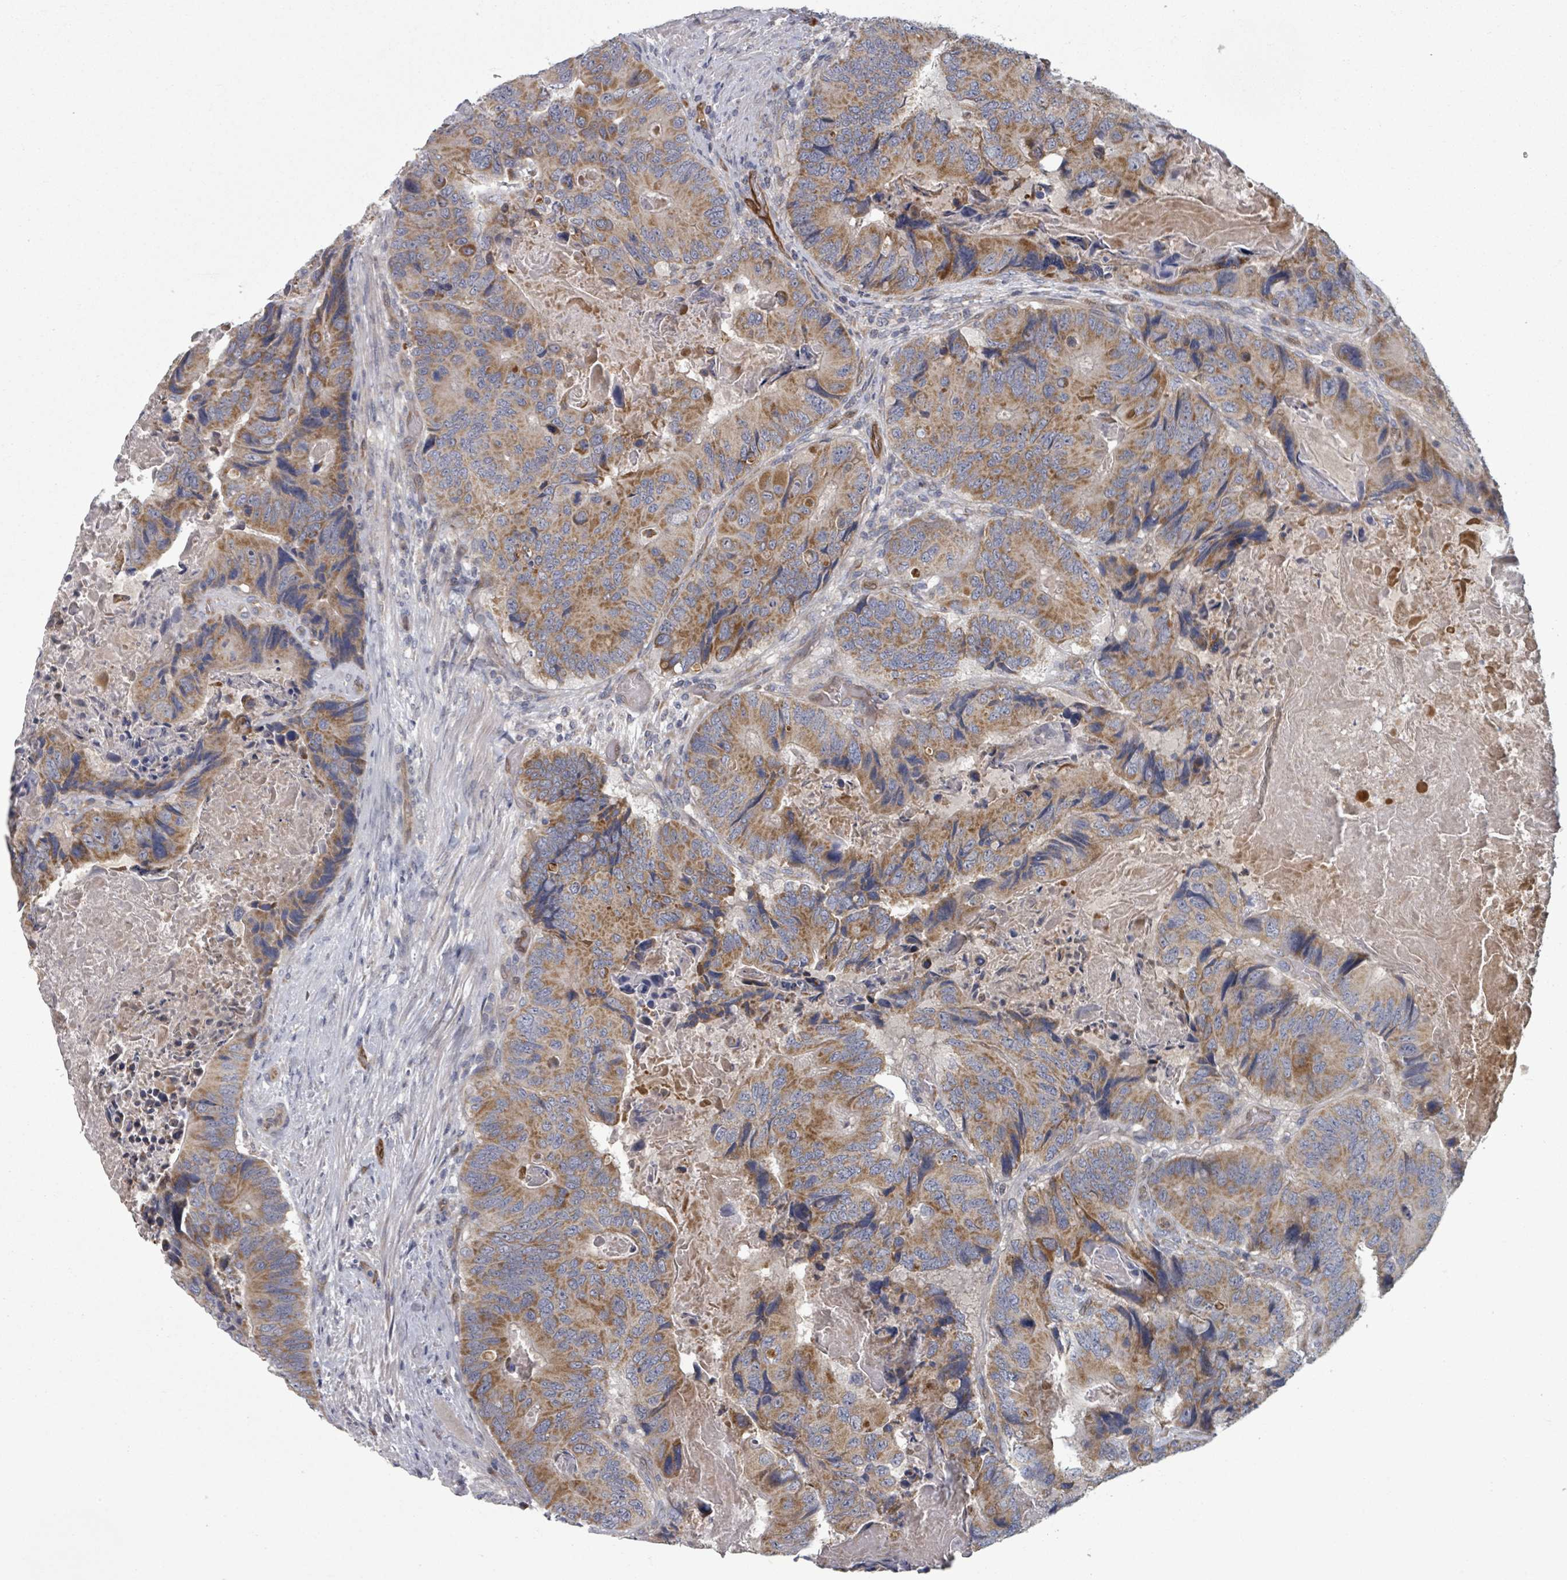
{"staining": {"intensity": "moderate", "quantity": ">75%", "location": "cytoplasmic/membranous"}, "tissue": "colorectal cancer", "cell_type": "Tumor cells", "image_type": "cancer", "snomed": [{"axis": "morphology", "description": "Adenocarcinoma, NOS"}, {"axis": "topography", "description": "Colon"}], "caption": "DAB (3,3'-diaminobenzidine) immunohistochemical staining of colorectal adenocarcinoma displays moderate cytoplasmic/membranous protein expression in approximately >75% of tumor cells.", "gene": "FKBP1A", "patient": {"sex": "male", "age": 84}}